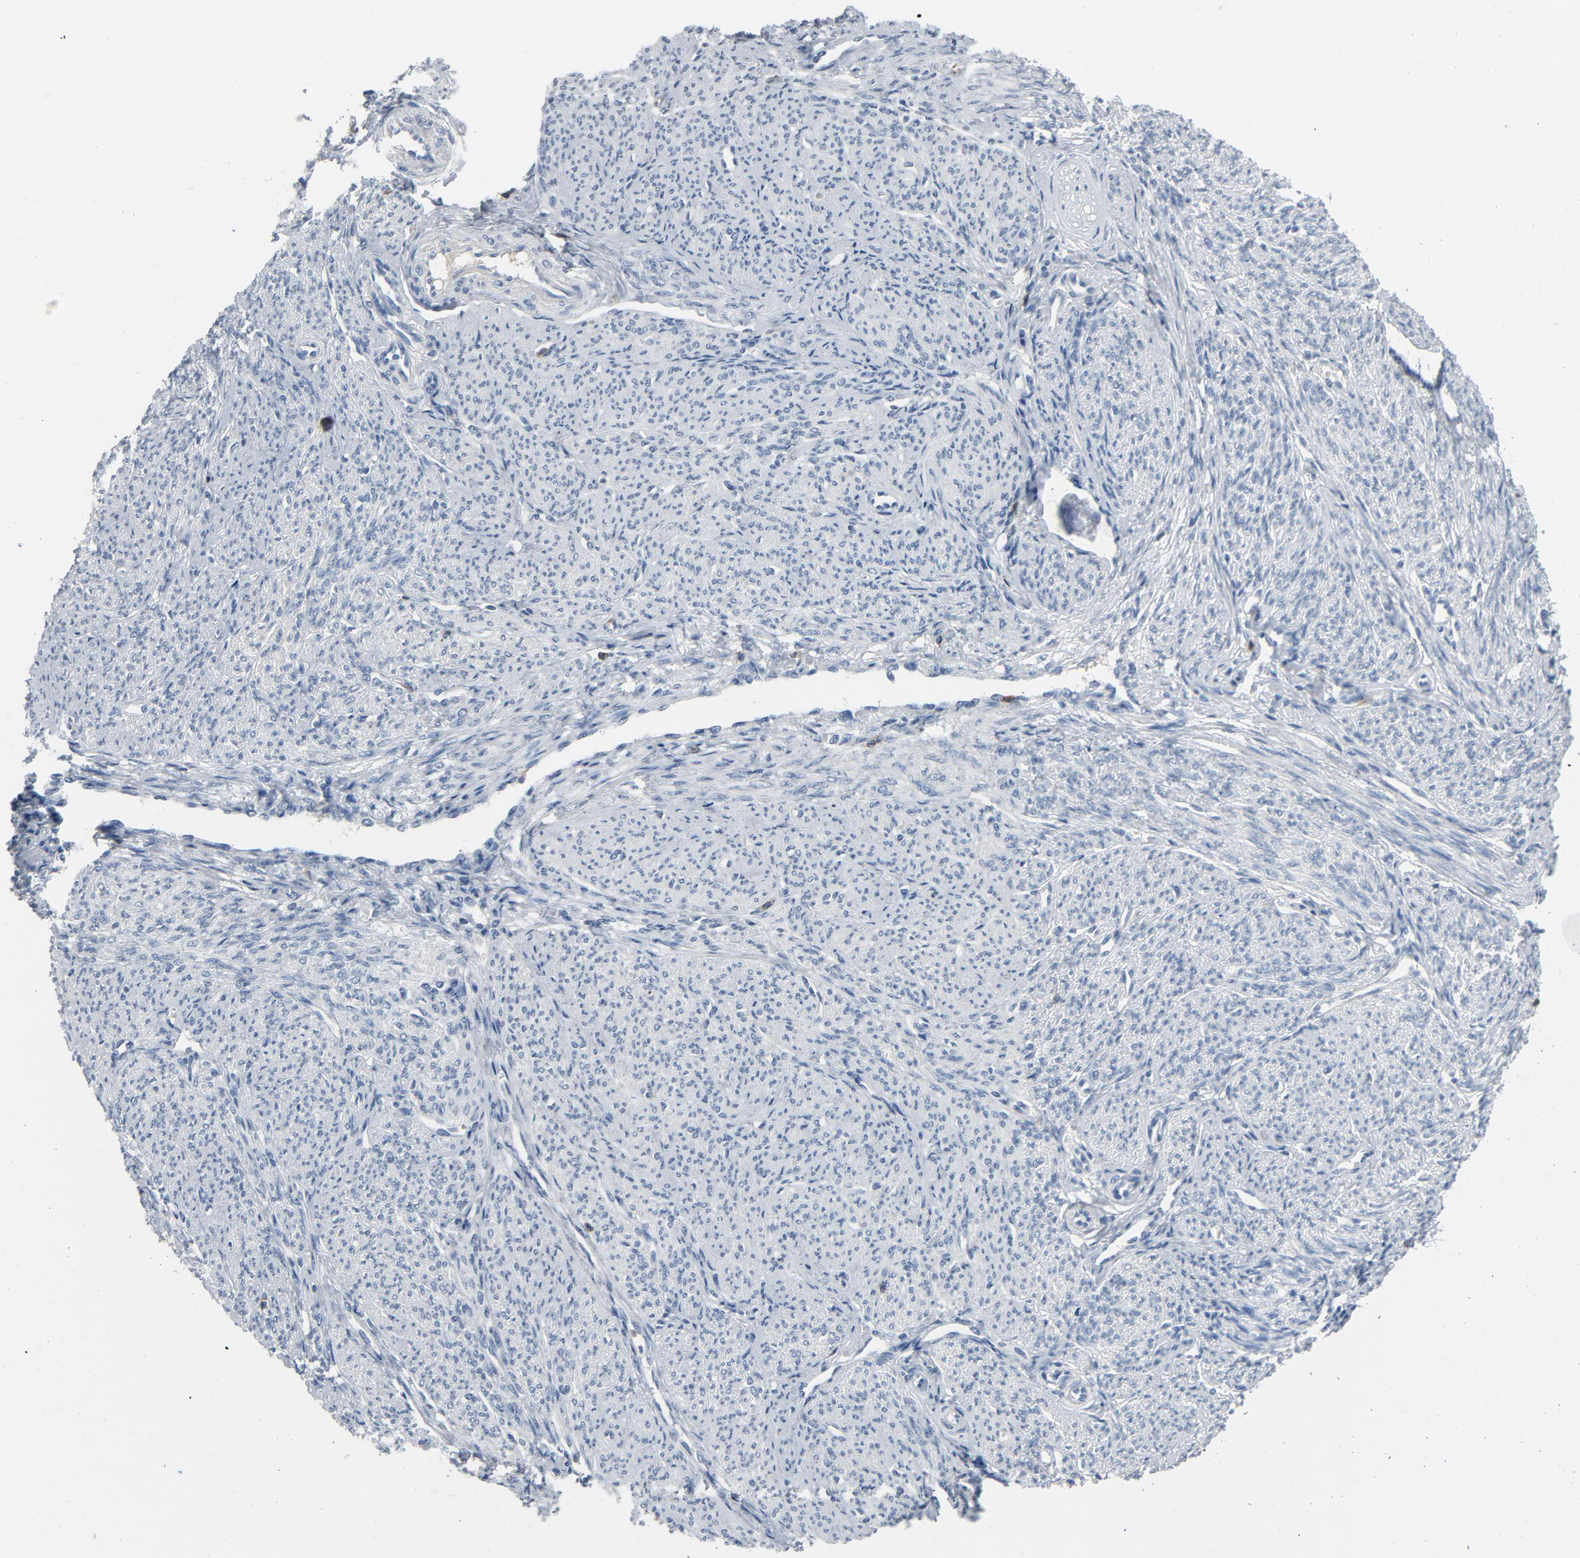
{"staining": {"intensity": "negative", "quantity": "none", "location": "none"}, "tissue": "smooth muscle", "cell_type": "Smooth muscle cells", "image_type": "normal", "snomed": [{"axis": "morphology", "description": "Normal tissue, NOS"}, {"axis": "topography", "description": "Smooth muscle"}], "caption": "This is an IHC histopathology image of unremarkable smooth muscle. There is no expression in smooth muscle cells.", "gene": "LCK", "patient": {"sex": "female", "age": 65}}